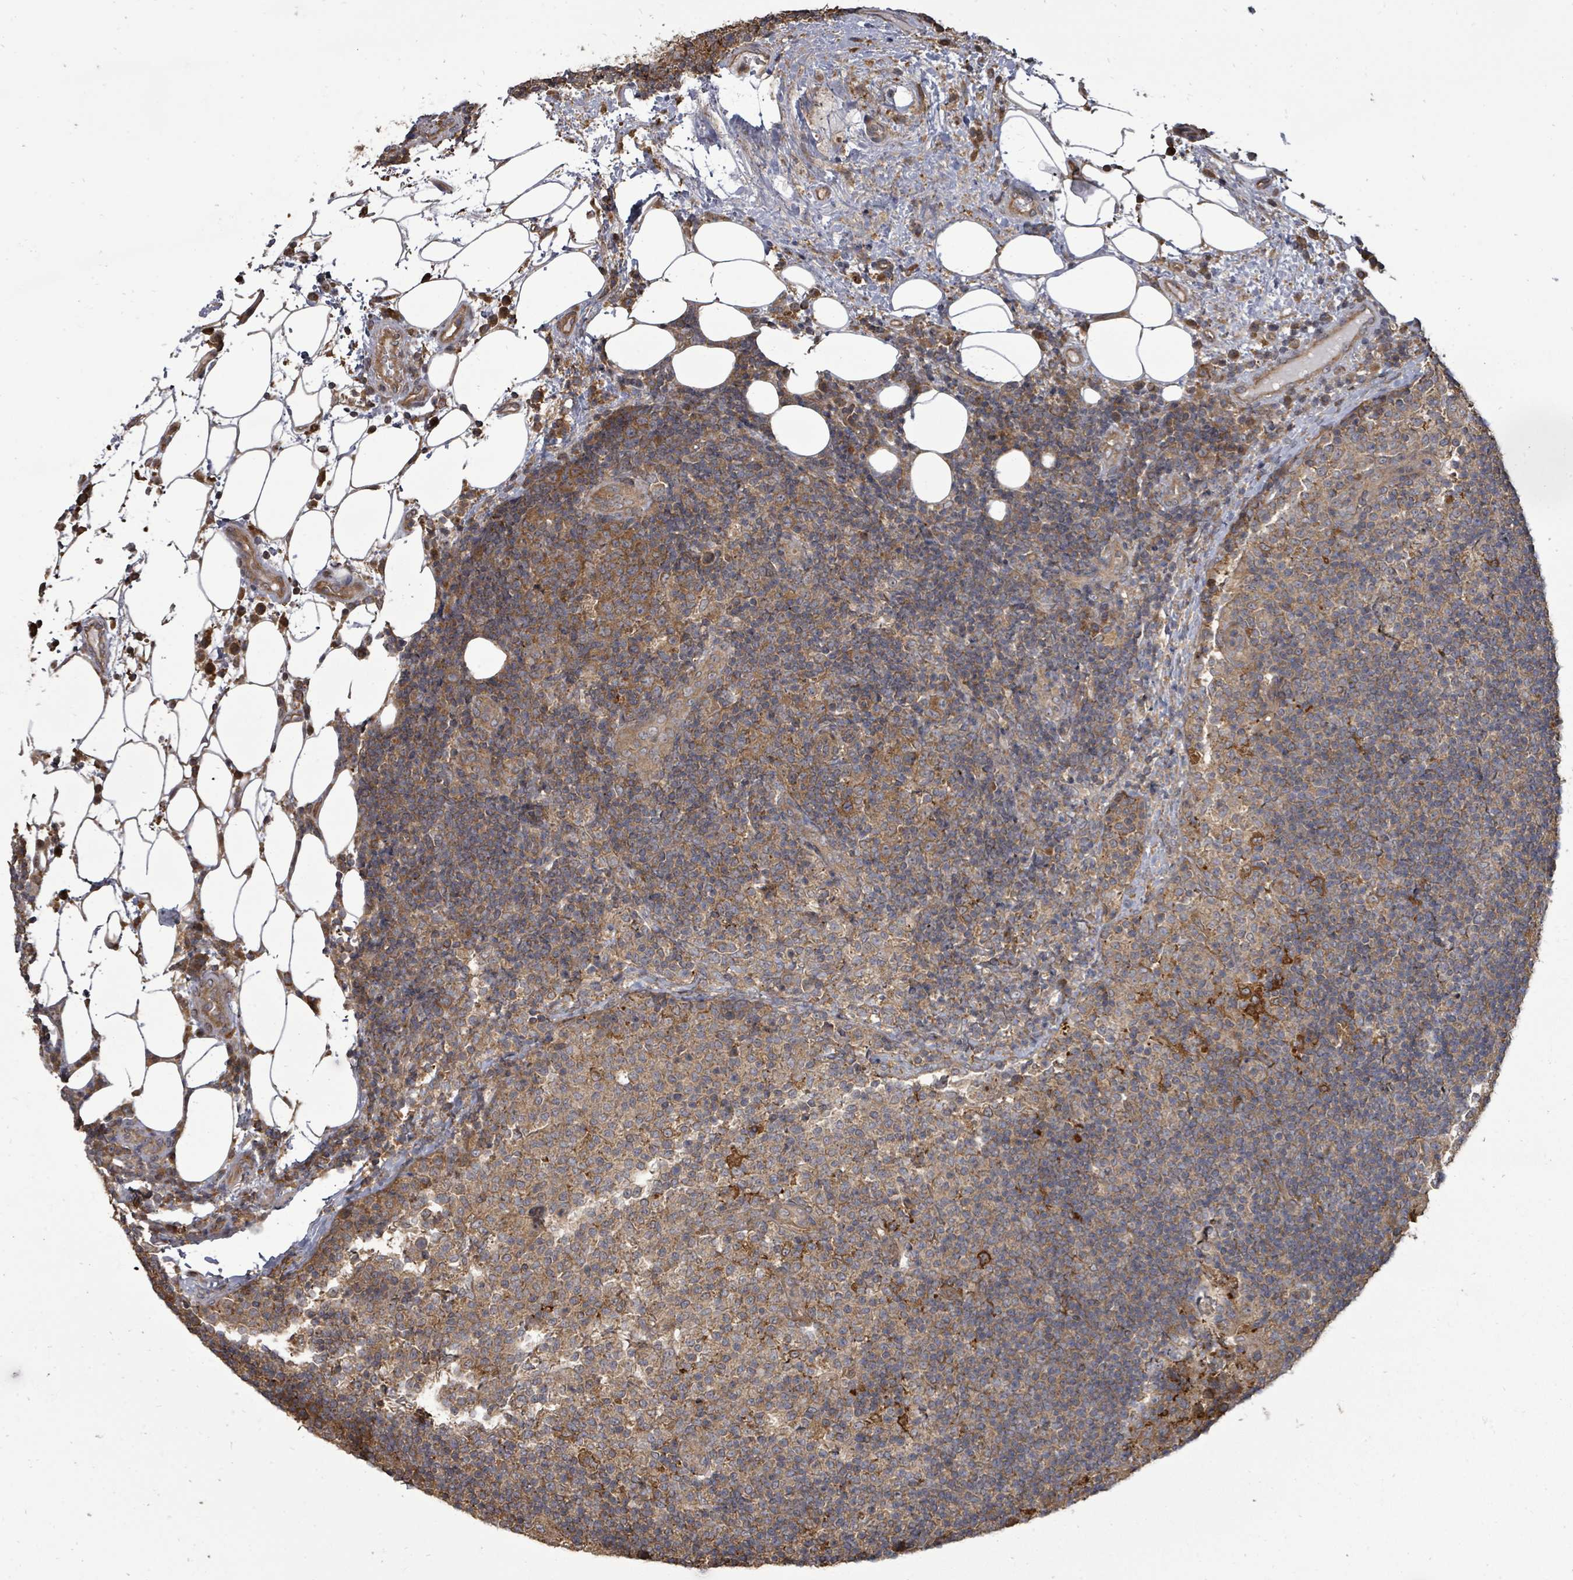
{"staining": {"intensity": "moderate", "quantity": "25%-75%", "location": "cytoplasmic/membranous"}, "tissue": "lymph node", "cell_type": "Germinal center cells", "image_type": "normal", "snomed": [{"axis": "morphology", "description": "Normal tissue, NOS"}, {"axis": "topography", "description": "Lymph node"}], "caption": "This is a photomicrograph of IHC staining of normal lymph node, which shows moderate expression in the cytoplasmic/membranous of germinal center cells.", "gene": "EIF3CL", "patient": {"sex": "female", "age": 31}}